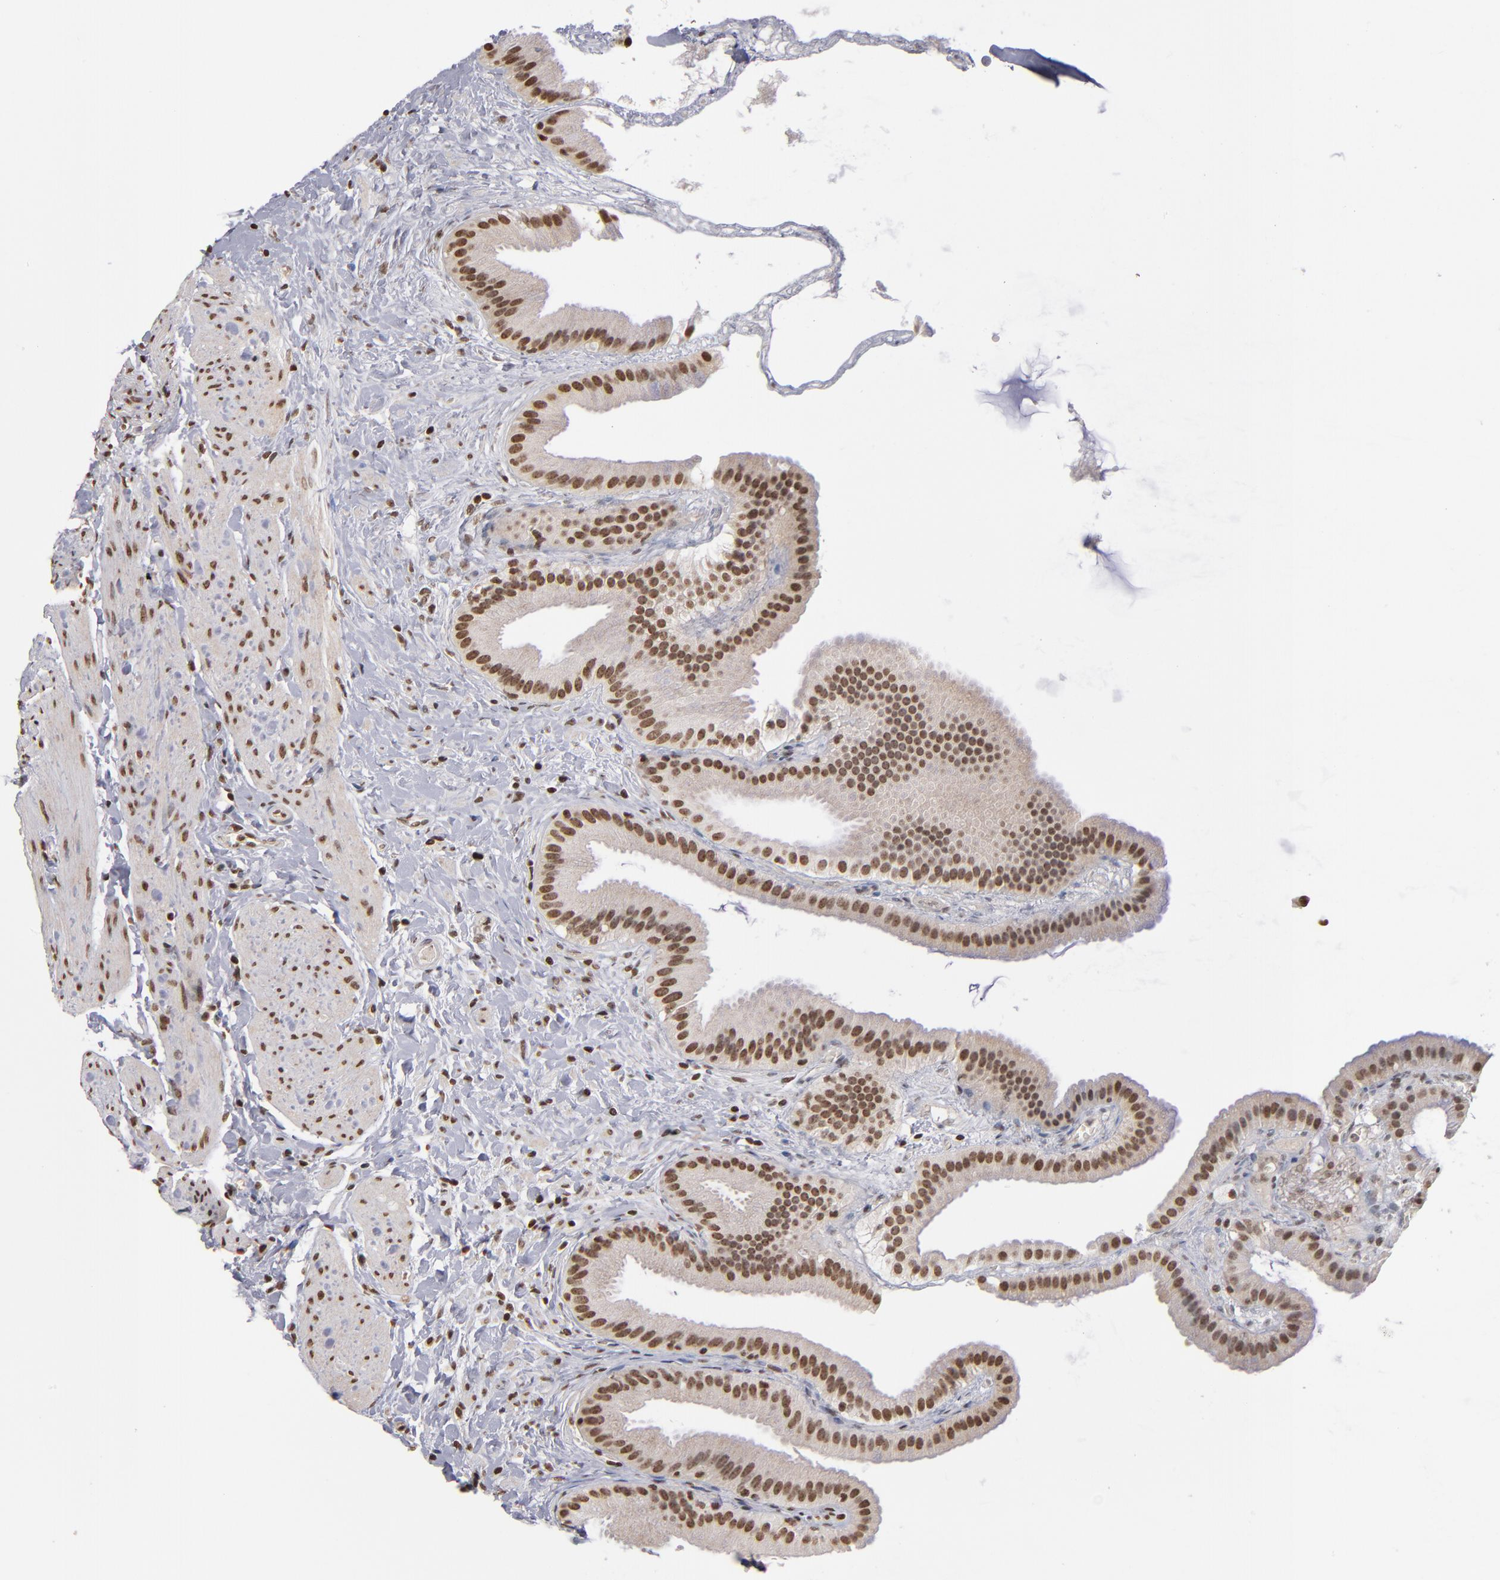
{"staining": {"intensity": "moderate", "quantity": ">75%", "location": "nuclear"}, "tissue": "gallbladder", "cell_type": "Glandular cells", "image_type": "normal", "snomed": [{"axis": "morphology", "description": "Normal tissue, NOS"}, {"axis": "topography", "description": "Gallbladder"}], "caption": "Immunohistochemical staining of normal human gallbladder shows medium levels of moderate nuclear staining in approximately >75% of glandular cells.", "gene": "ABL2", "patient": {"sex": "female", "age": 63}}